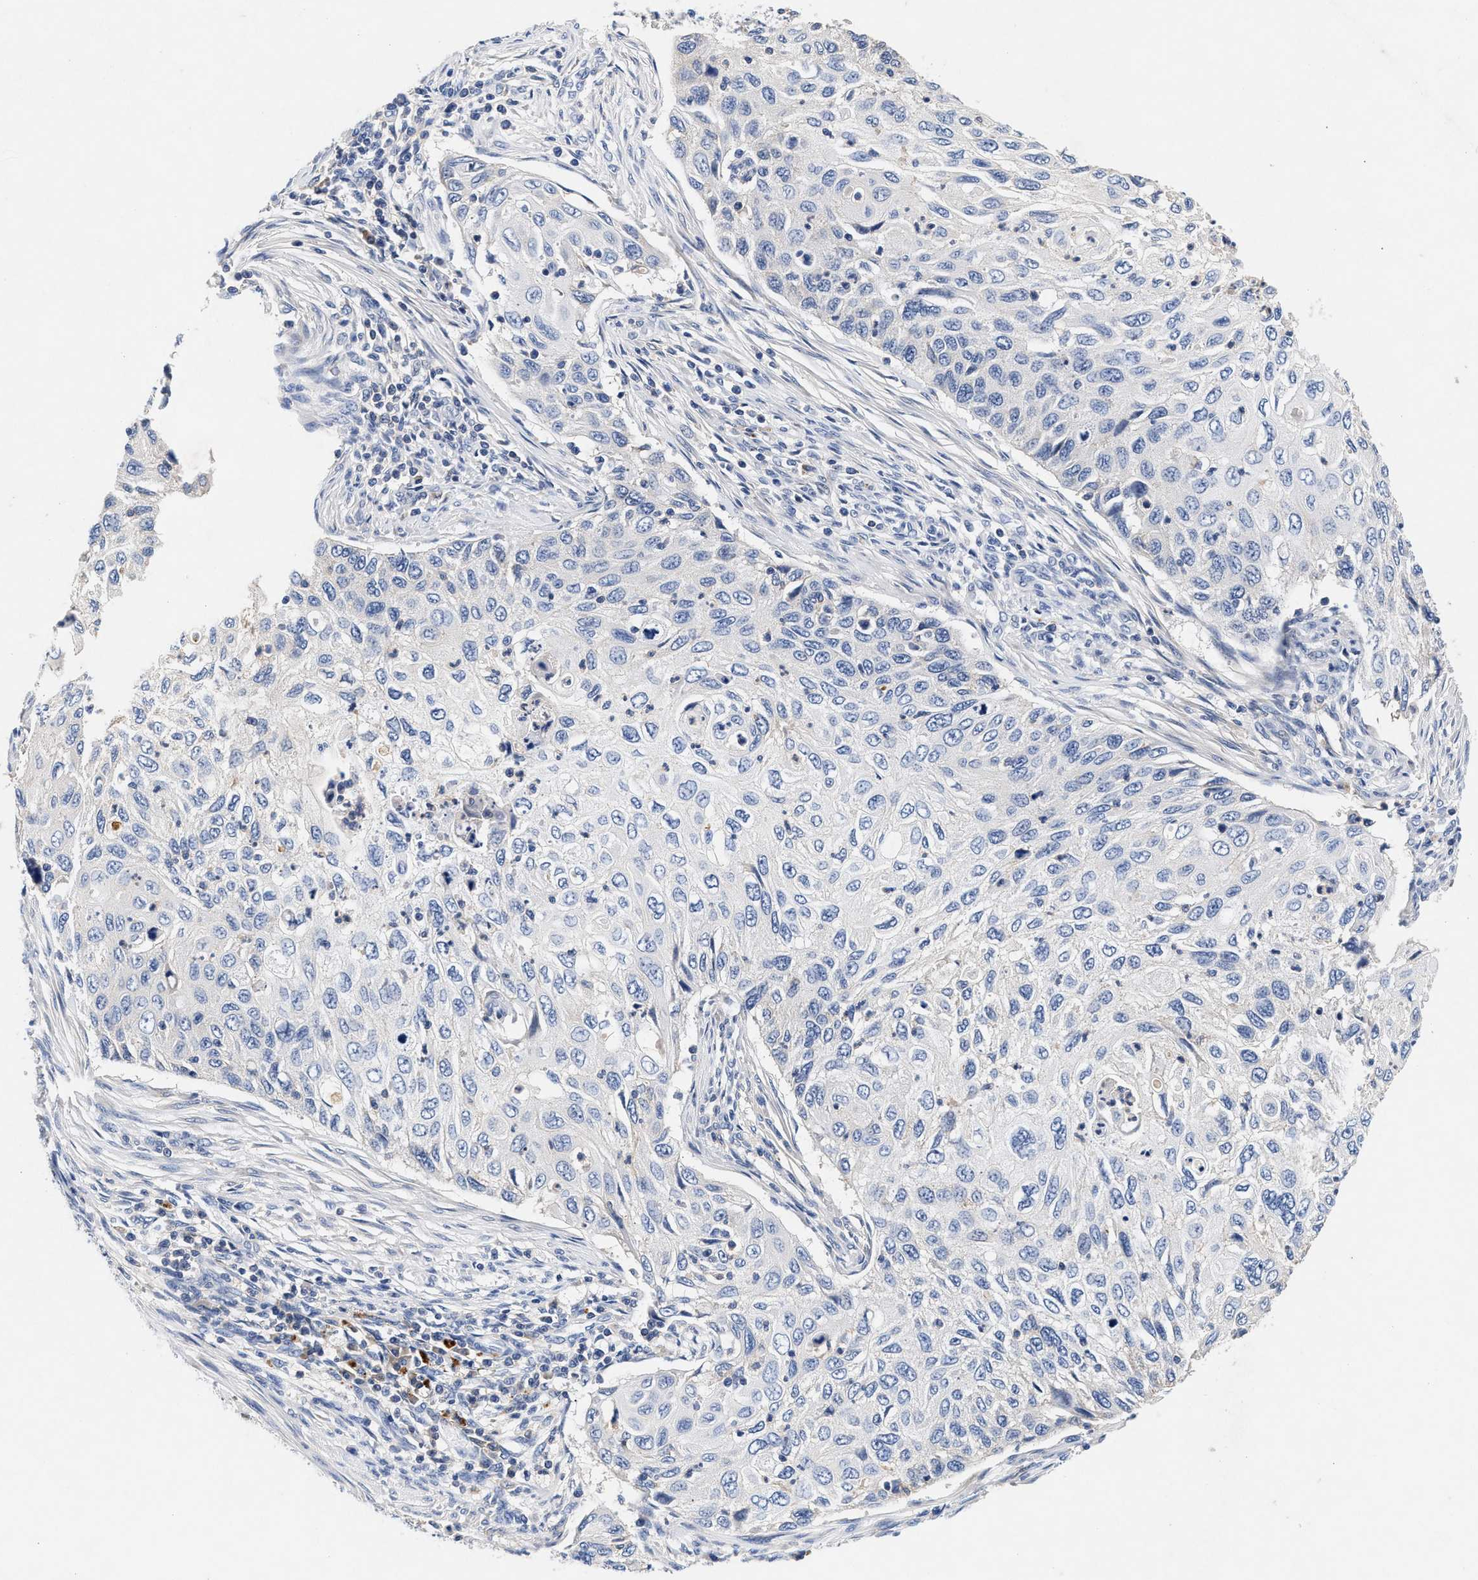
{"staining": {"intensity": "negative", "quantity": "none", "location": "none"}, "tissue": "cervical cancer", "cell_type": "Tumor cells", "image_type": "cancer", "snomed": [{"axis": "morphology", "description": "Squamous cell carcinoma, NOS"}, {"axis": "topography", "description": "Cervix"}], "caption": "This is an immunohistochemistry photomicrograph of squamous cell carcinoma (cervical). There is no positivity in tumor cells.", "gene": "GNAI3", "patient": {"sex": "female", "age": 70}}